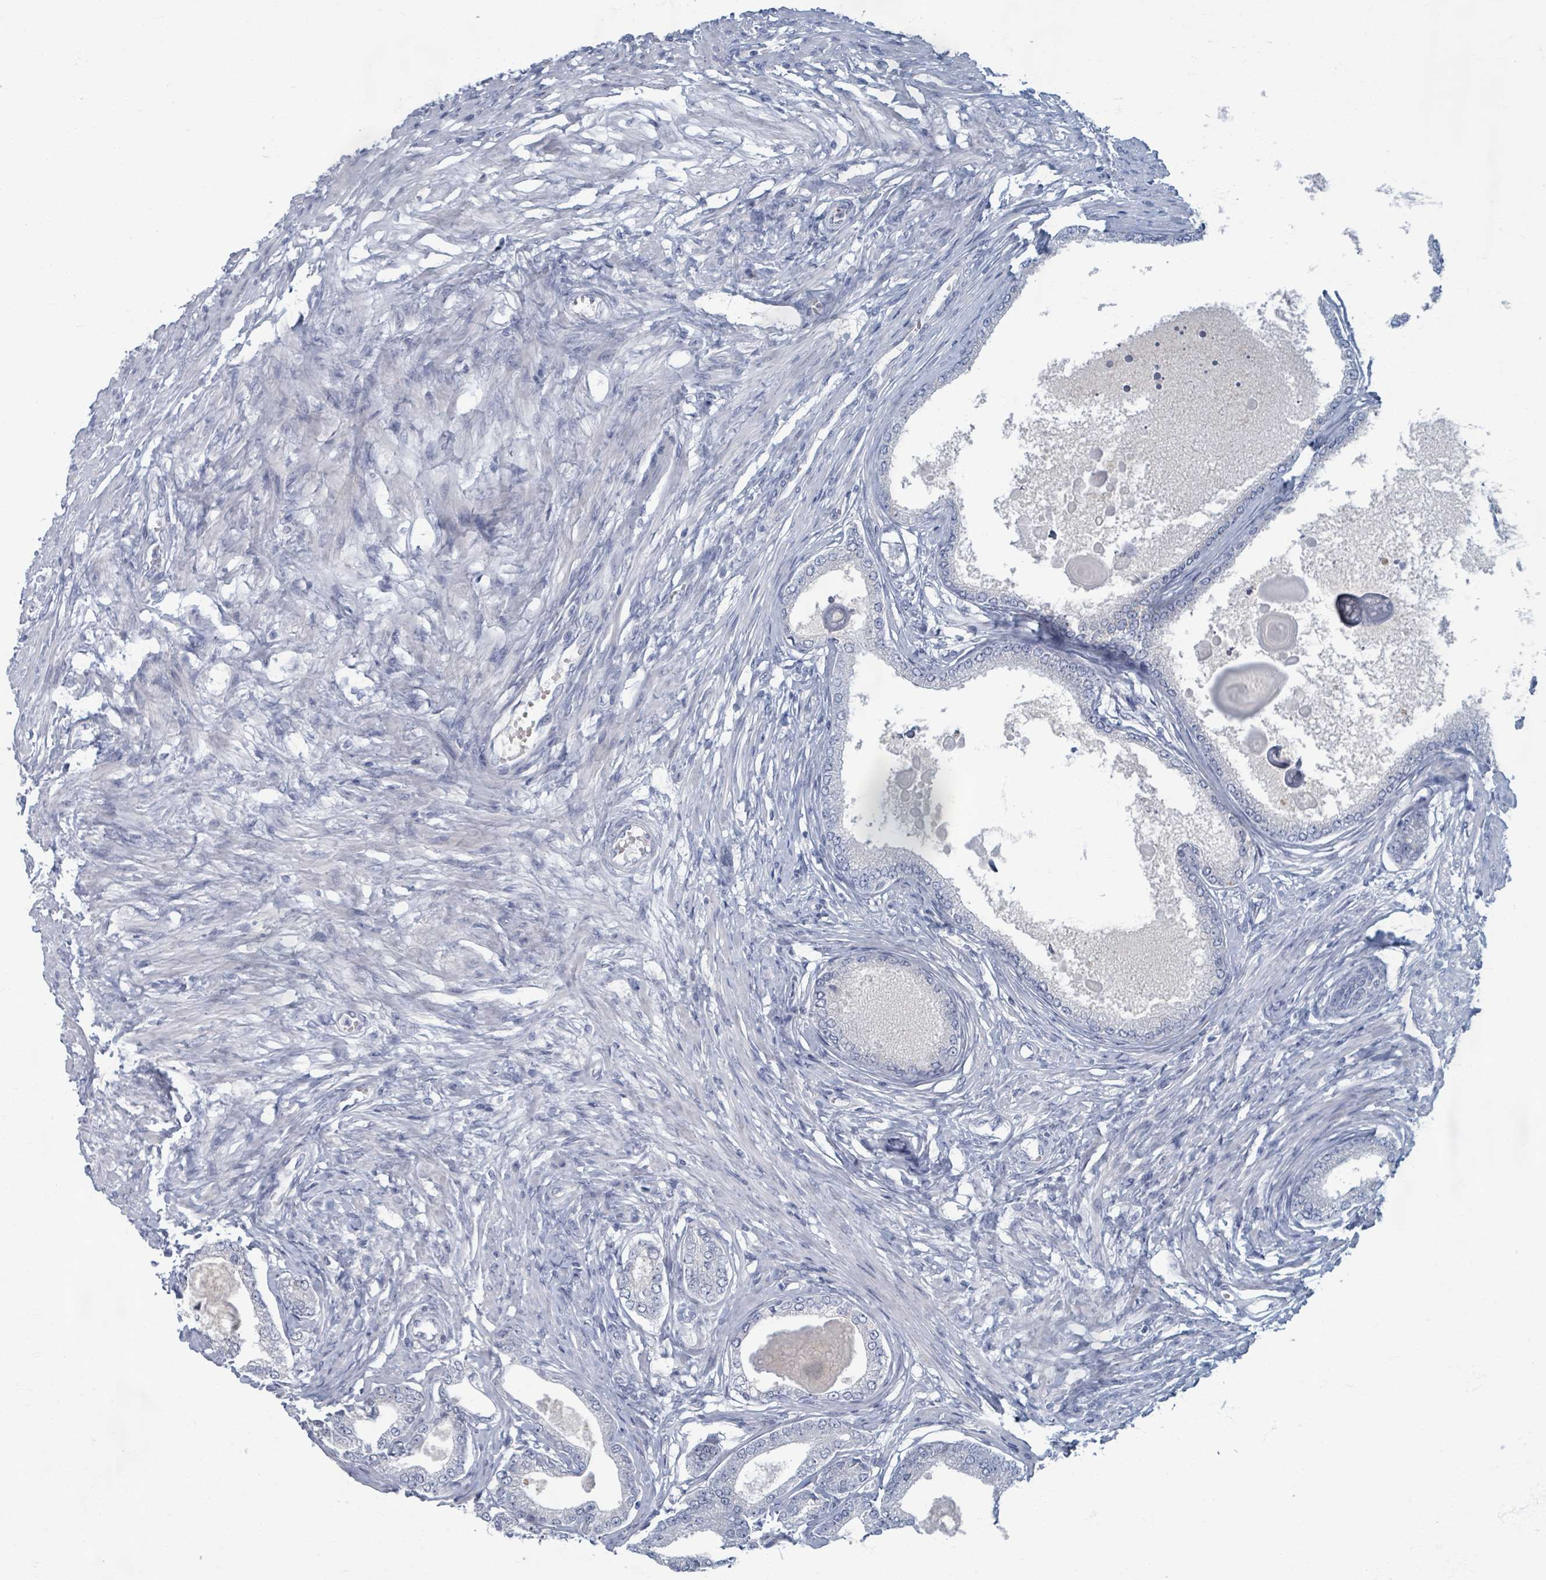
{"staining": {"intensity": "negative", "quantity": "none", "location": "none"}, "tissue": "prostate cancer", "cell_type": "Tumor cells", "image_type": "cancer", "snomed": [{"axis": "morphology", "description": "Adenocarcinoma, High grade"}, {"axis": "topography", "description": "Prostate"}], "caption": "The photomicrograph exhibits no significant expression in tumor cells of high-grade adenocarcinoma (prostate). (DAB (3,3'-diaminobenzidine) immunohistochemistry visualized using brightfield microscopy, high magnification).", "gene": "WNT11", "patient": {"sex": "male", "age": 69}}